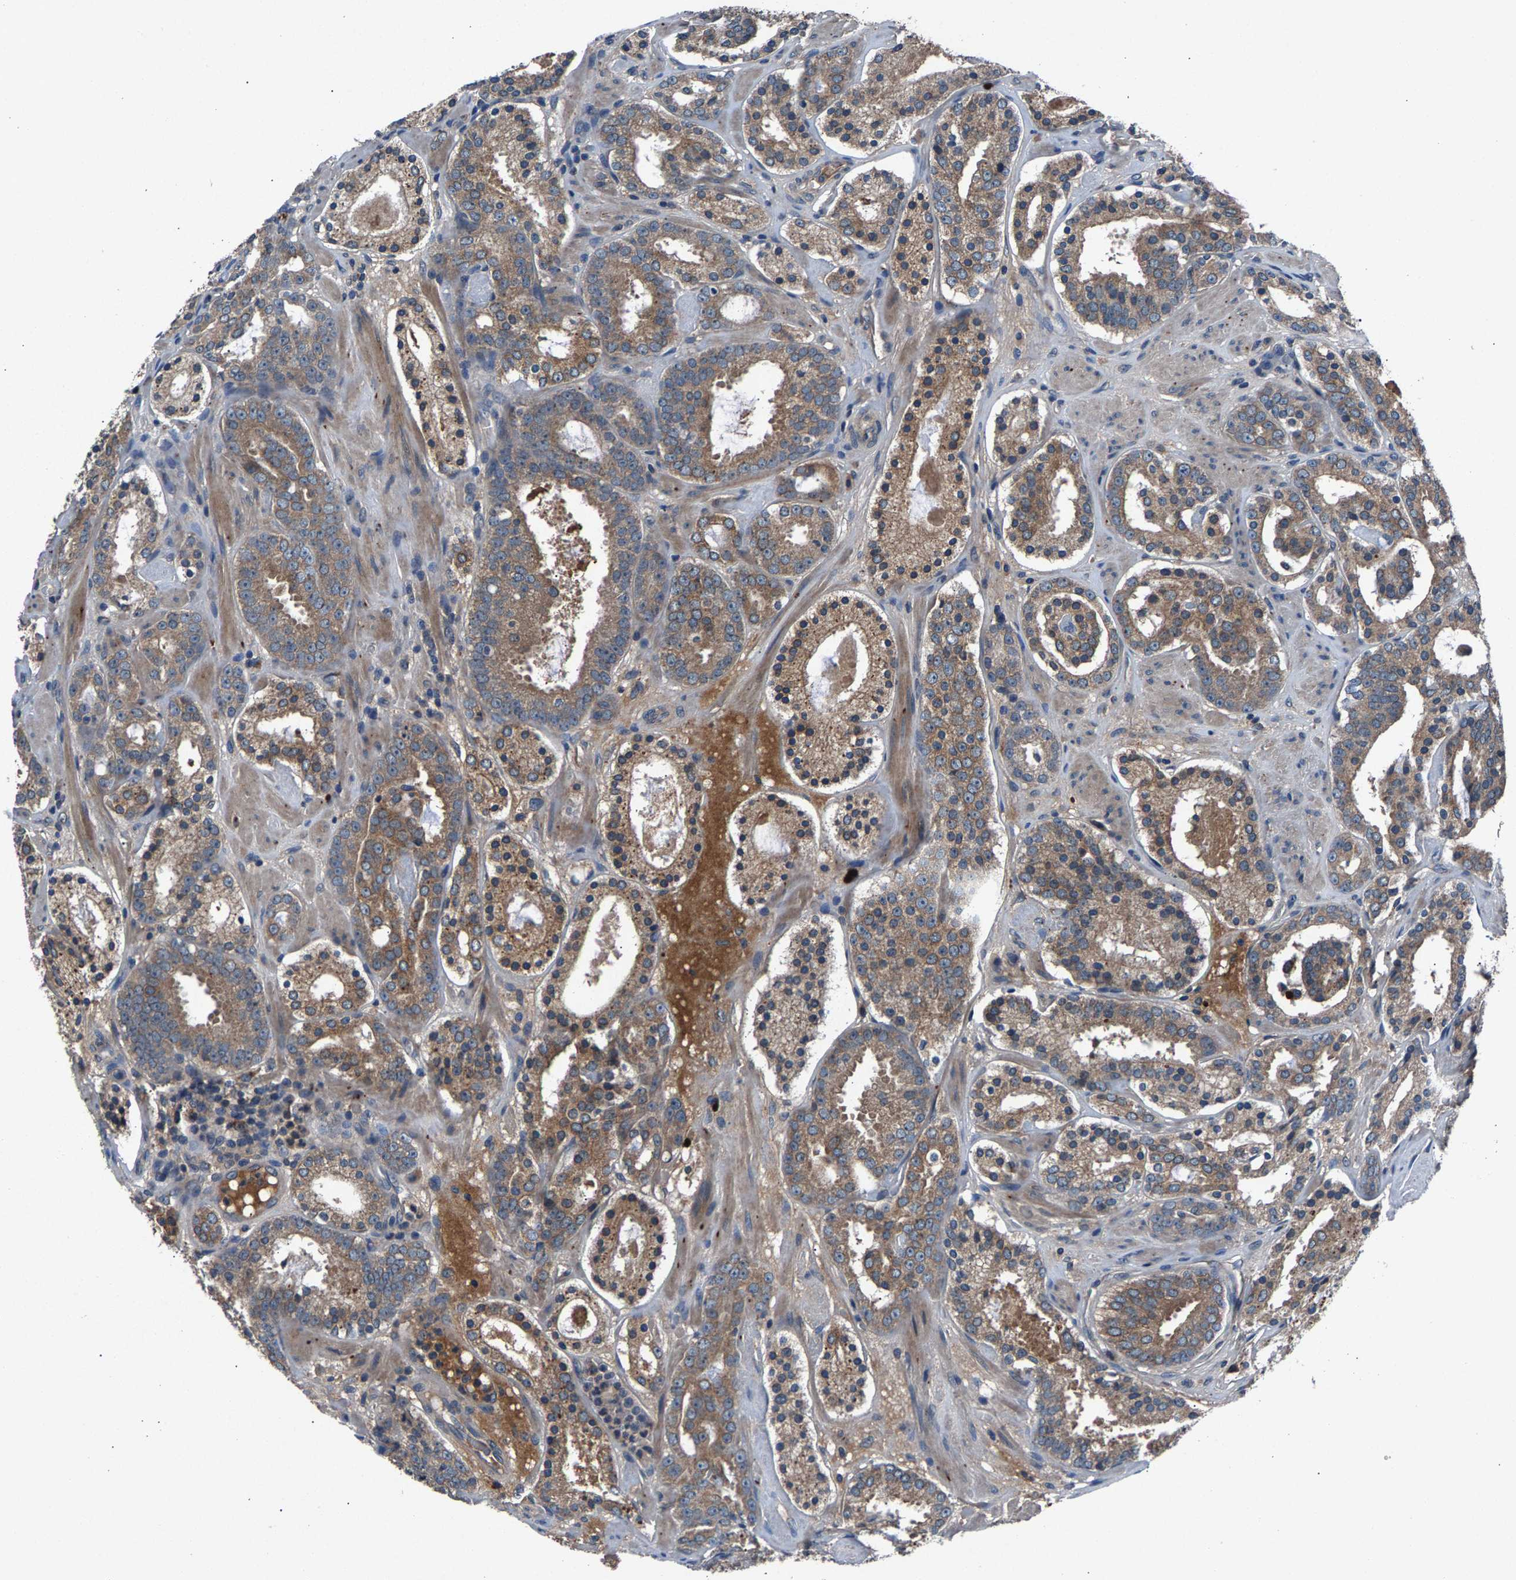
{"staining": {"intensity": "moderate", "quantity": ">75%", "location": "cytoplasmic/membranous"}, "tissue": "prostate cancer", "cell_type": "Tumor cells", "image_type": "cancer", "snomed": [{"axis": "morphology", "description": "Adenocarcinoma, Low grade"}, {"axis": "topography", "description": "Prostate"}], "caption": "Prostate adenocarcinoma (low-grade) was stained to show a protein in brown. There is medium levels of moderate cytoplasmic/membranous expression in about >75% of tumor cells. The staining is performed using DAB brown chromogen to label protein expression. The nuclei are counter-stained blue using hematoxylin.", "gene": "PRXL2C", "patient": {"sex": "male", "age": 69}}